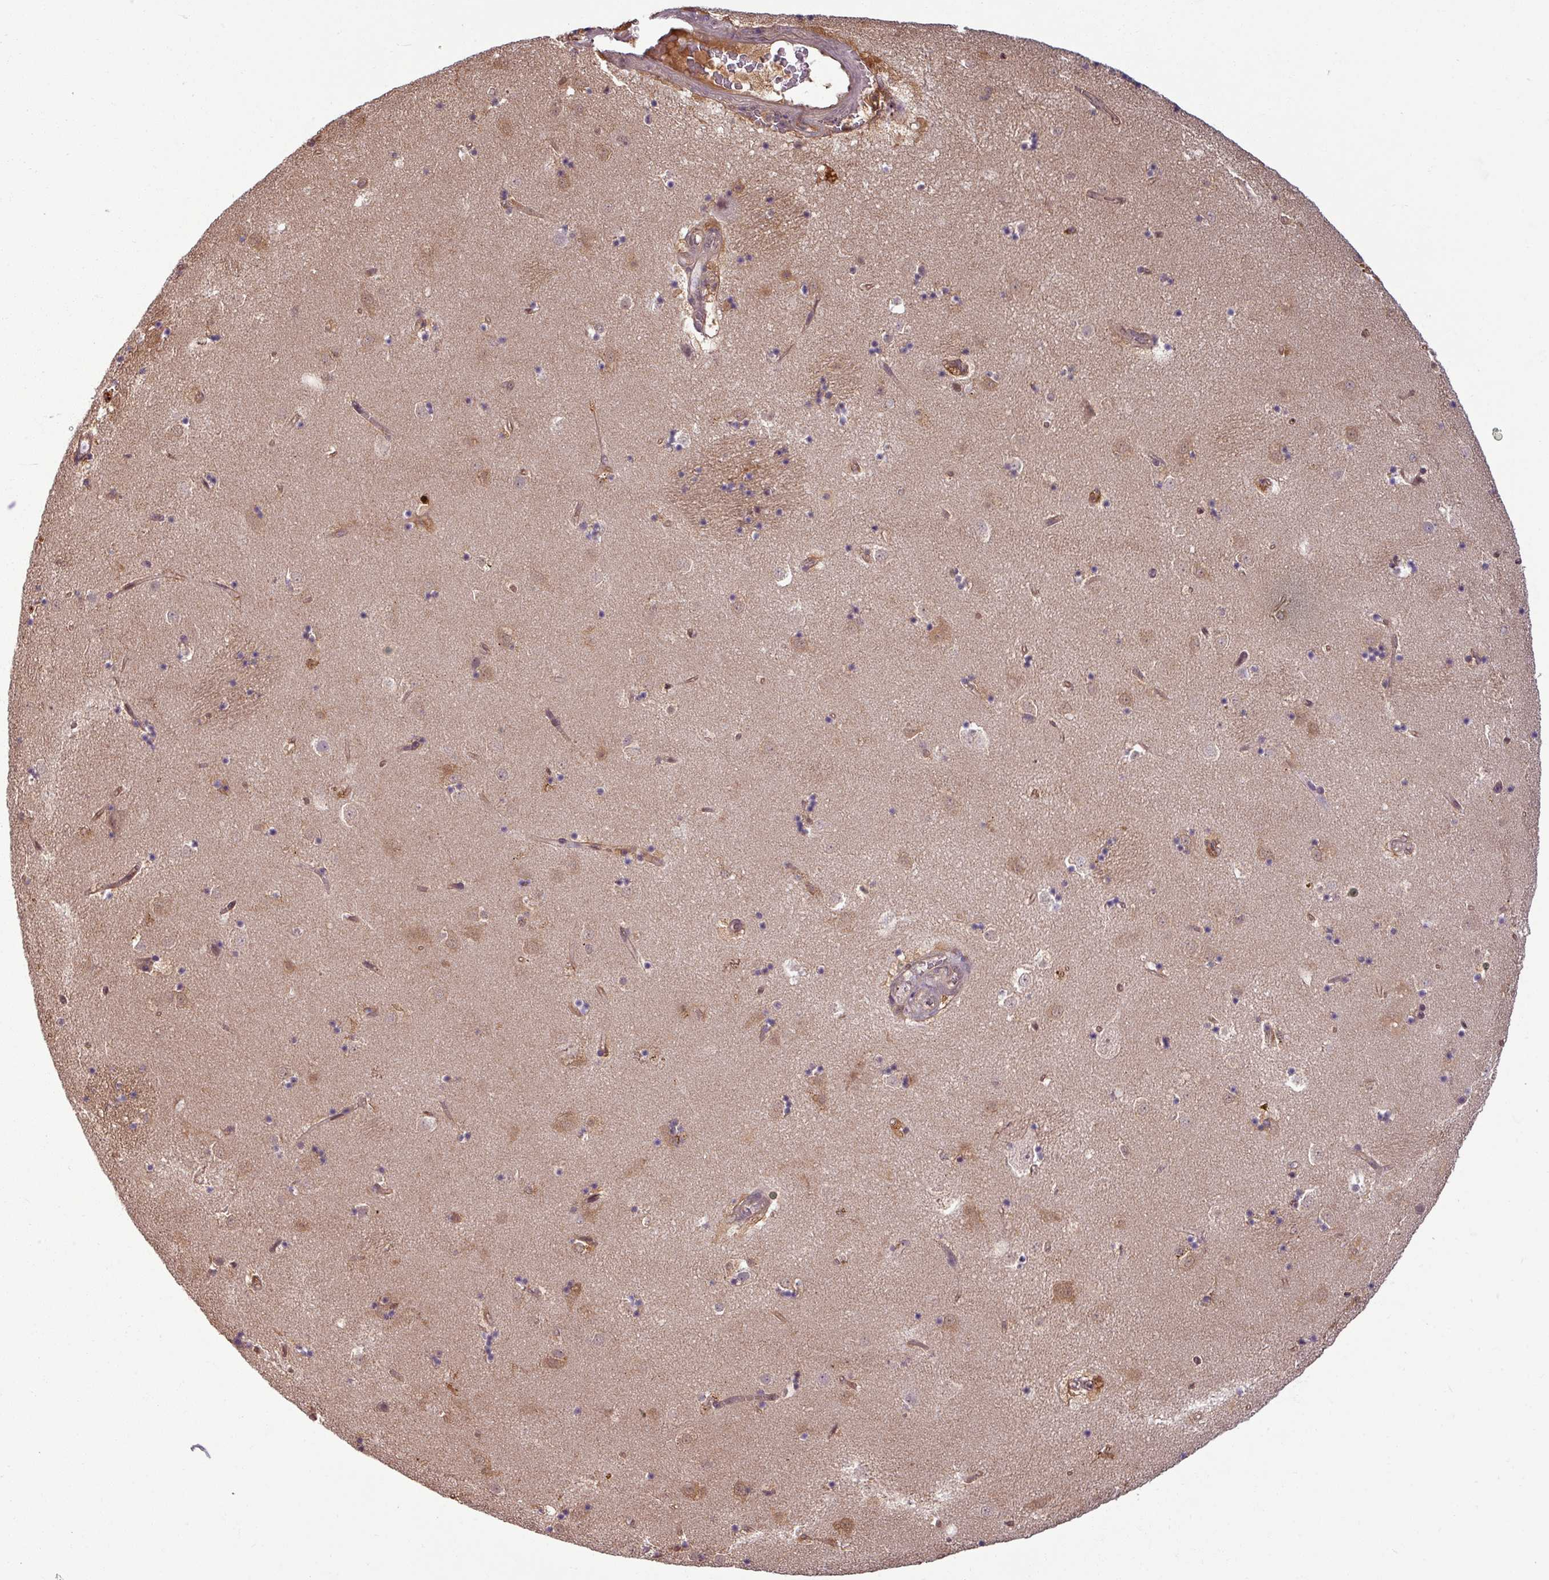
{"staining": {"intensity": "negative", "quantity": "none", "location": "none"}, "tissue": "caudate", "cell_type": "Glial cells", "image_type": "normal", "snomed": [{"axis": "morphology", "description": "Normal tissue, NOS"}, {"axis": "topography", "description": "Lateral ventricle wall"}], "caption": "Immunohistochemistry (IHC) of benign caudate displays no staining in glial cells. (DAB immunohistochemistry, high magnification).", "gene": "KCTD11", "patient": {"sex": "male", "age": 58}}